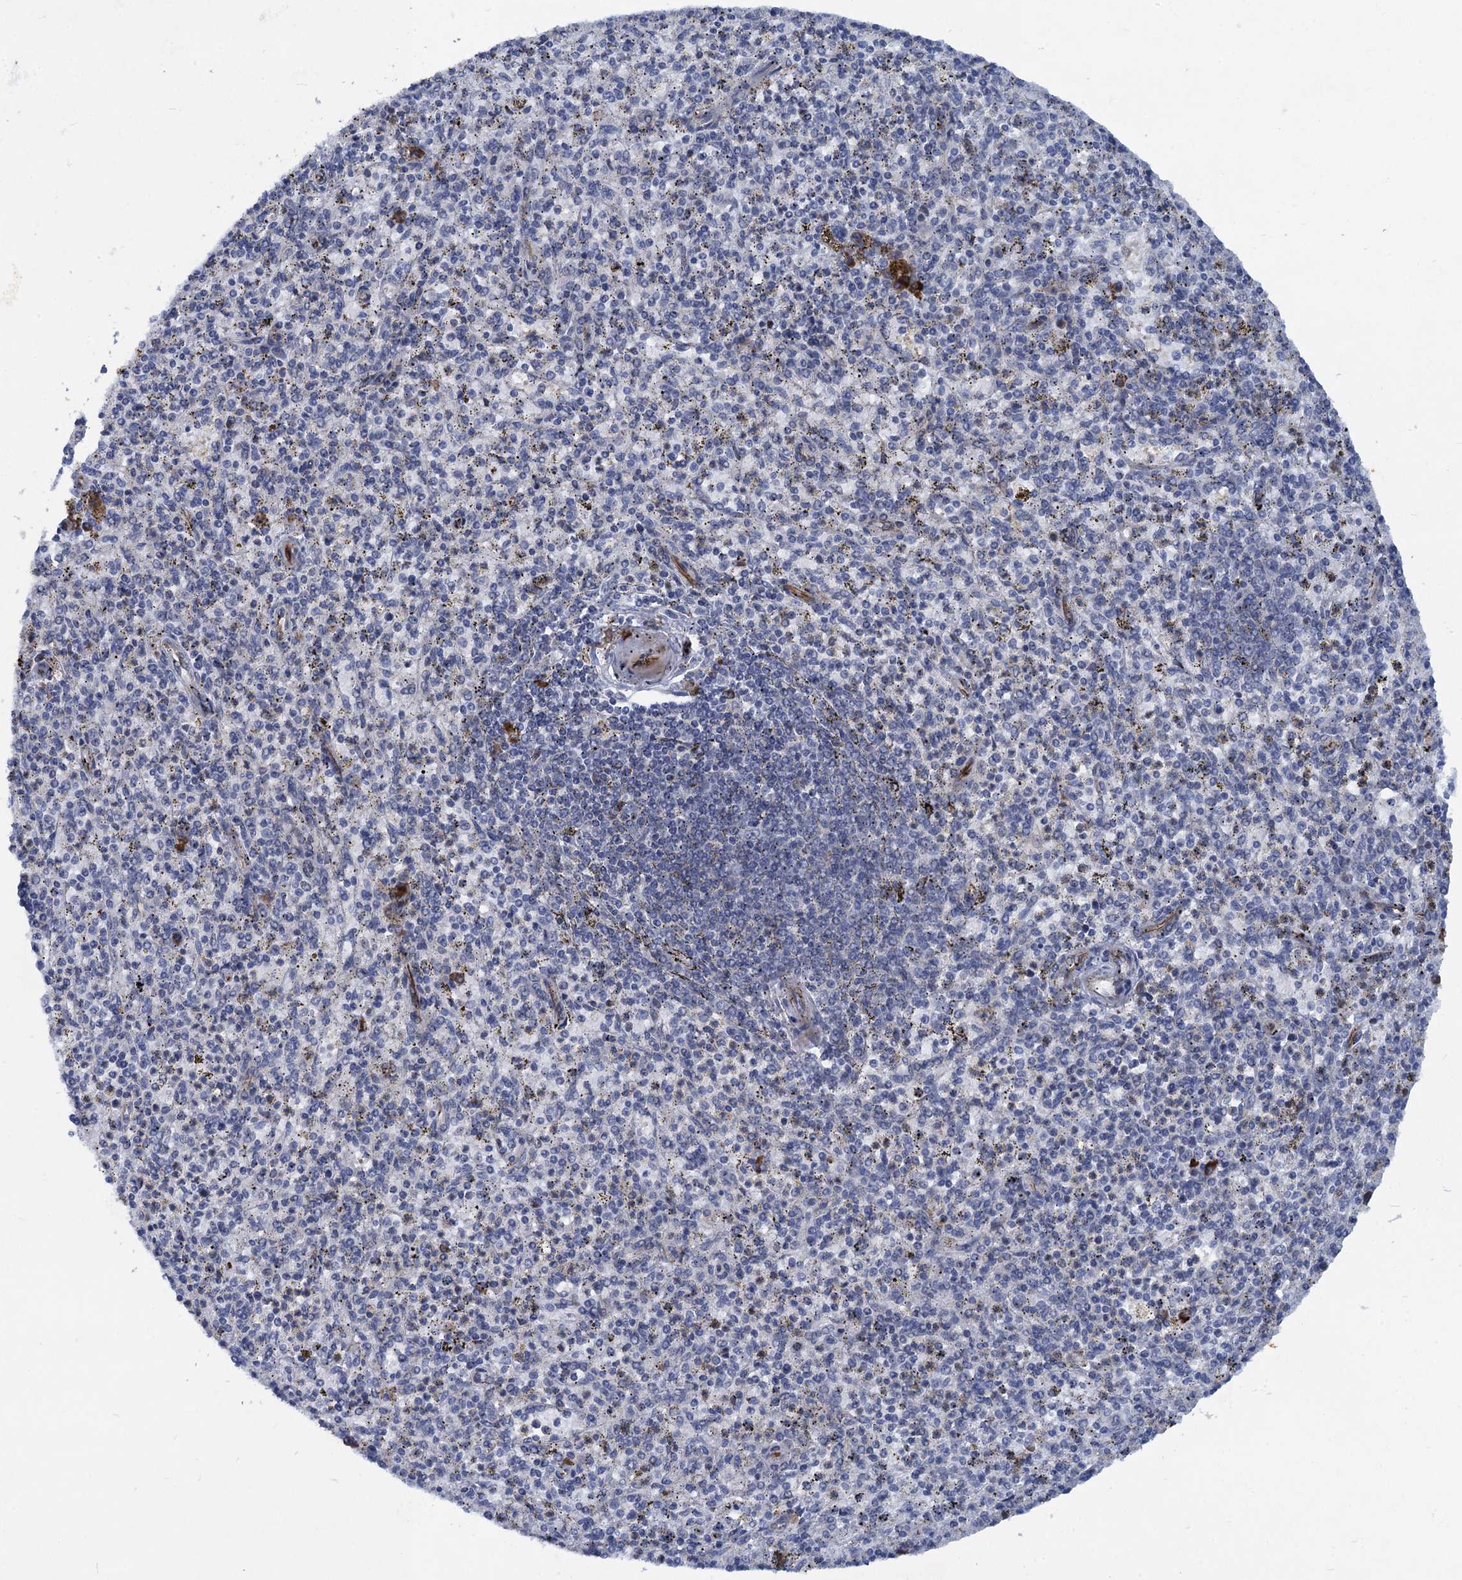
{"staining": {"intensity": "negative", "quantity": "none", "location": "none"}, "tissue": "spleen", "cell_type": "Cells in red pulp", "image_type": "normal", "snomed": [{"axis": "morphology", "description": "Normal tissue, NOS"}, {"axis": "topography", "description": "Spleen"}], "caption": "Cells in red pulp show no significant expression in benign spleen.", "gene": "QPCTL", "patient": {"sex": "male", "age": 72}}